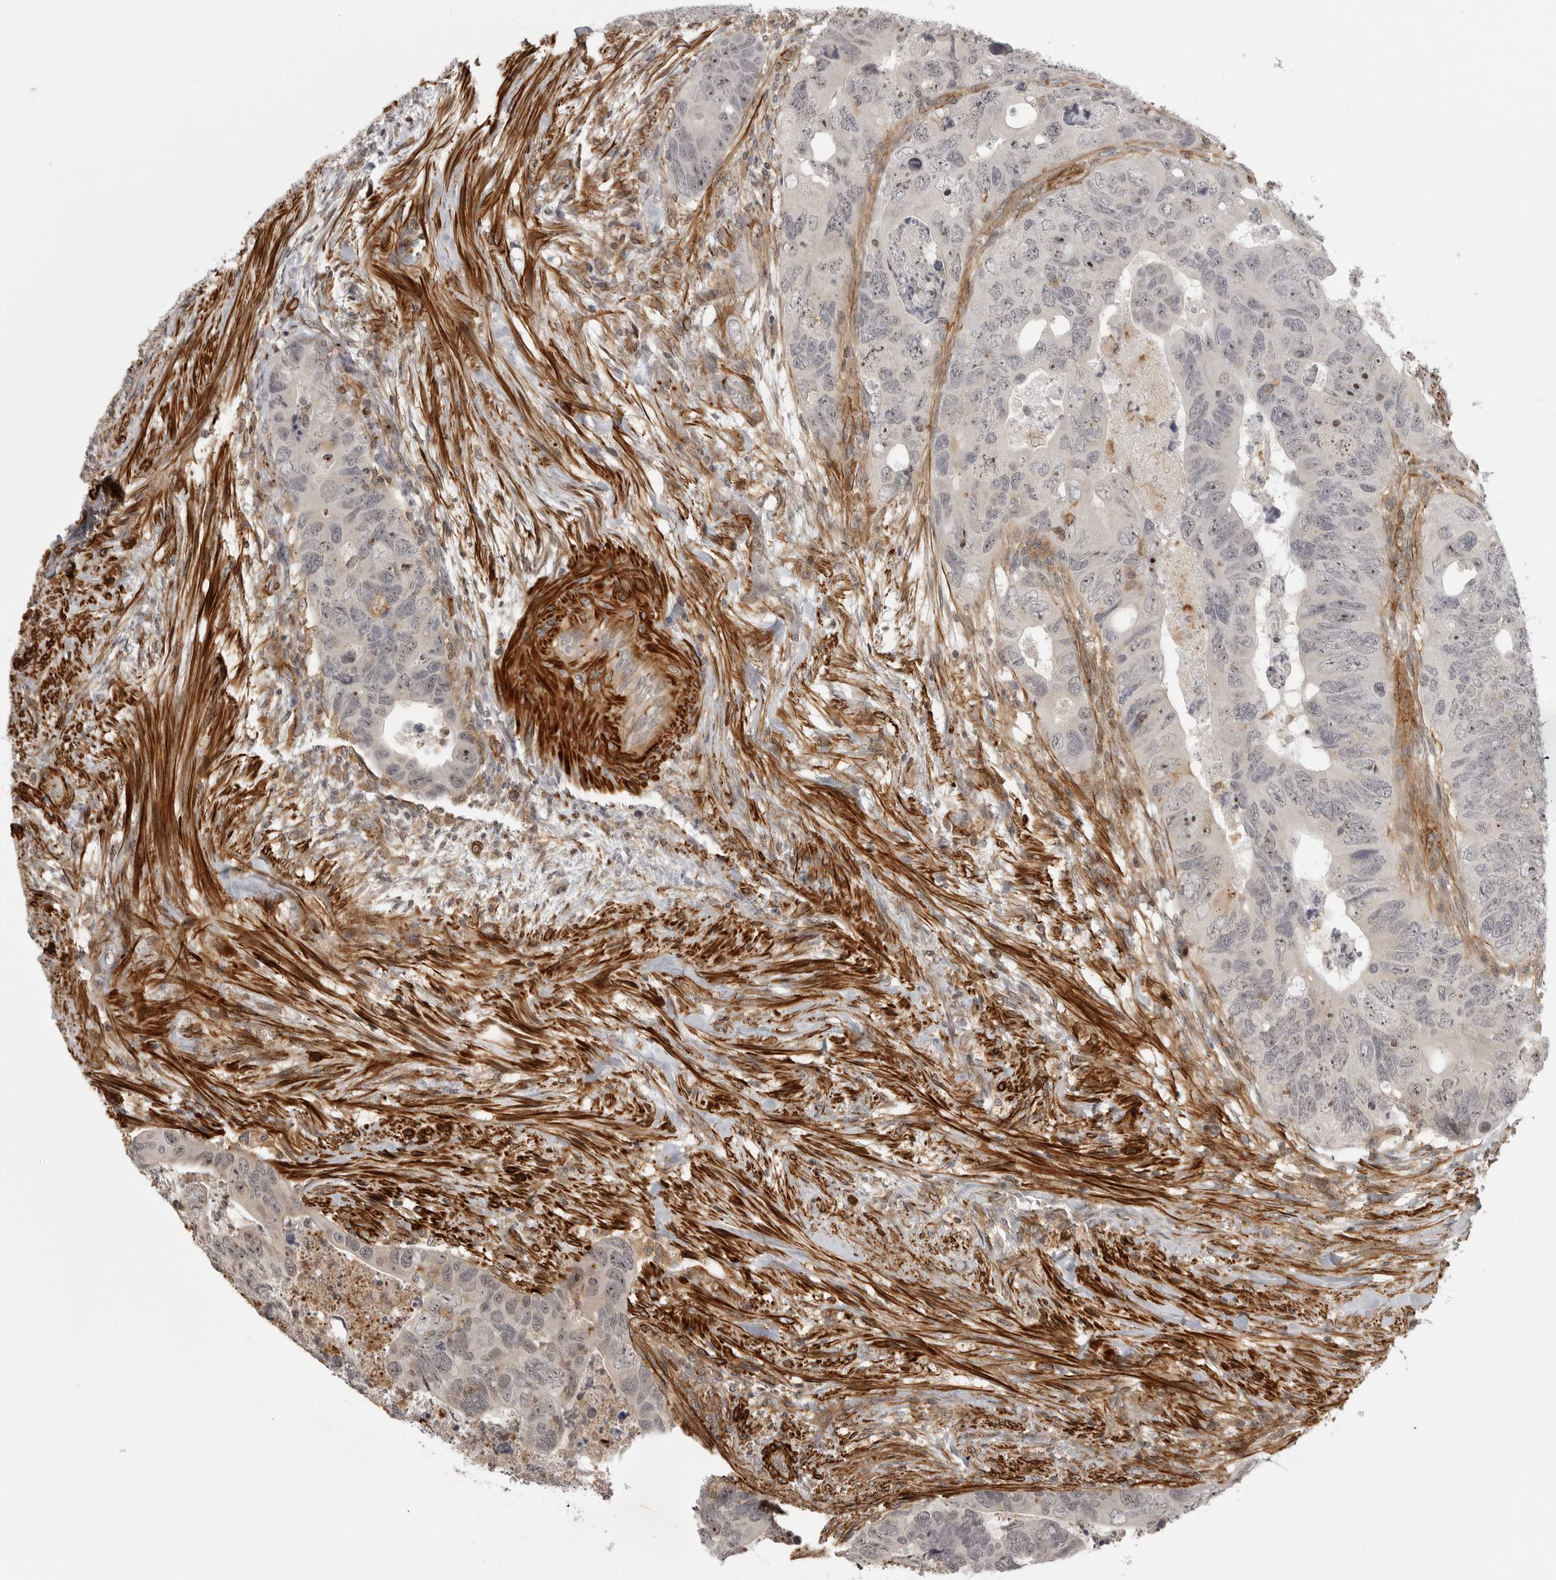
{"staining": {"intensity": "moderate", "quantity": "<25%", "location": "nuclear"}, "tissue": "colorectal cancer", "cell_type": "Tumor cells", "image_type": "cancer", "snomed": [{"axis": "morphology", "description": "Adenocarcinoma, NOS"}, {"axis": "topography", "description": "Rectum"}], "caption": "Human colorectal adenocarcinoma stained for a protein (brown) shows moderate nuclear positive positivity in about <25% of tumor cells.", "gene": "TUT4", "patient": {"sex": "male", "age": 63}}